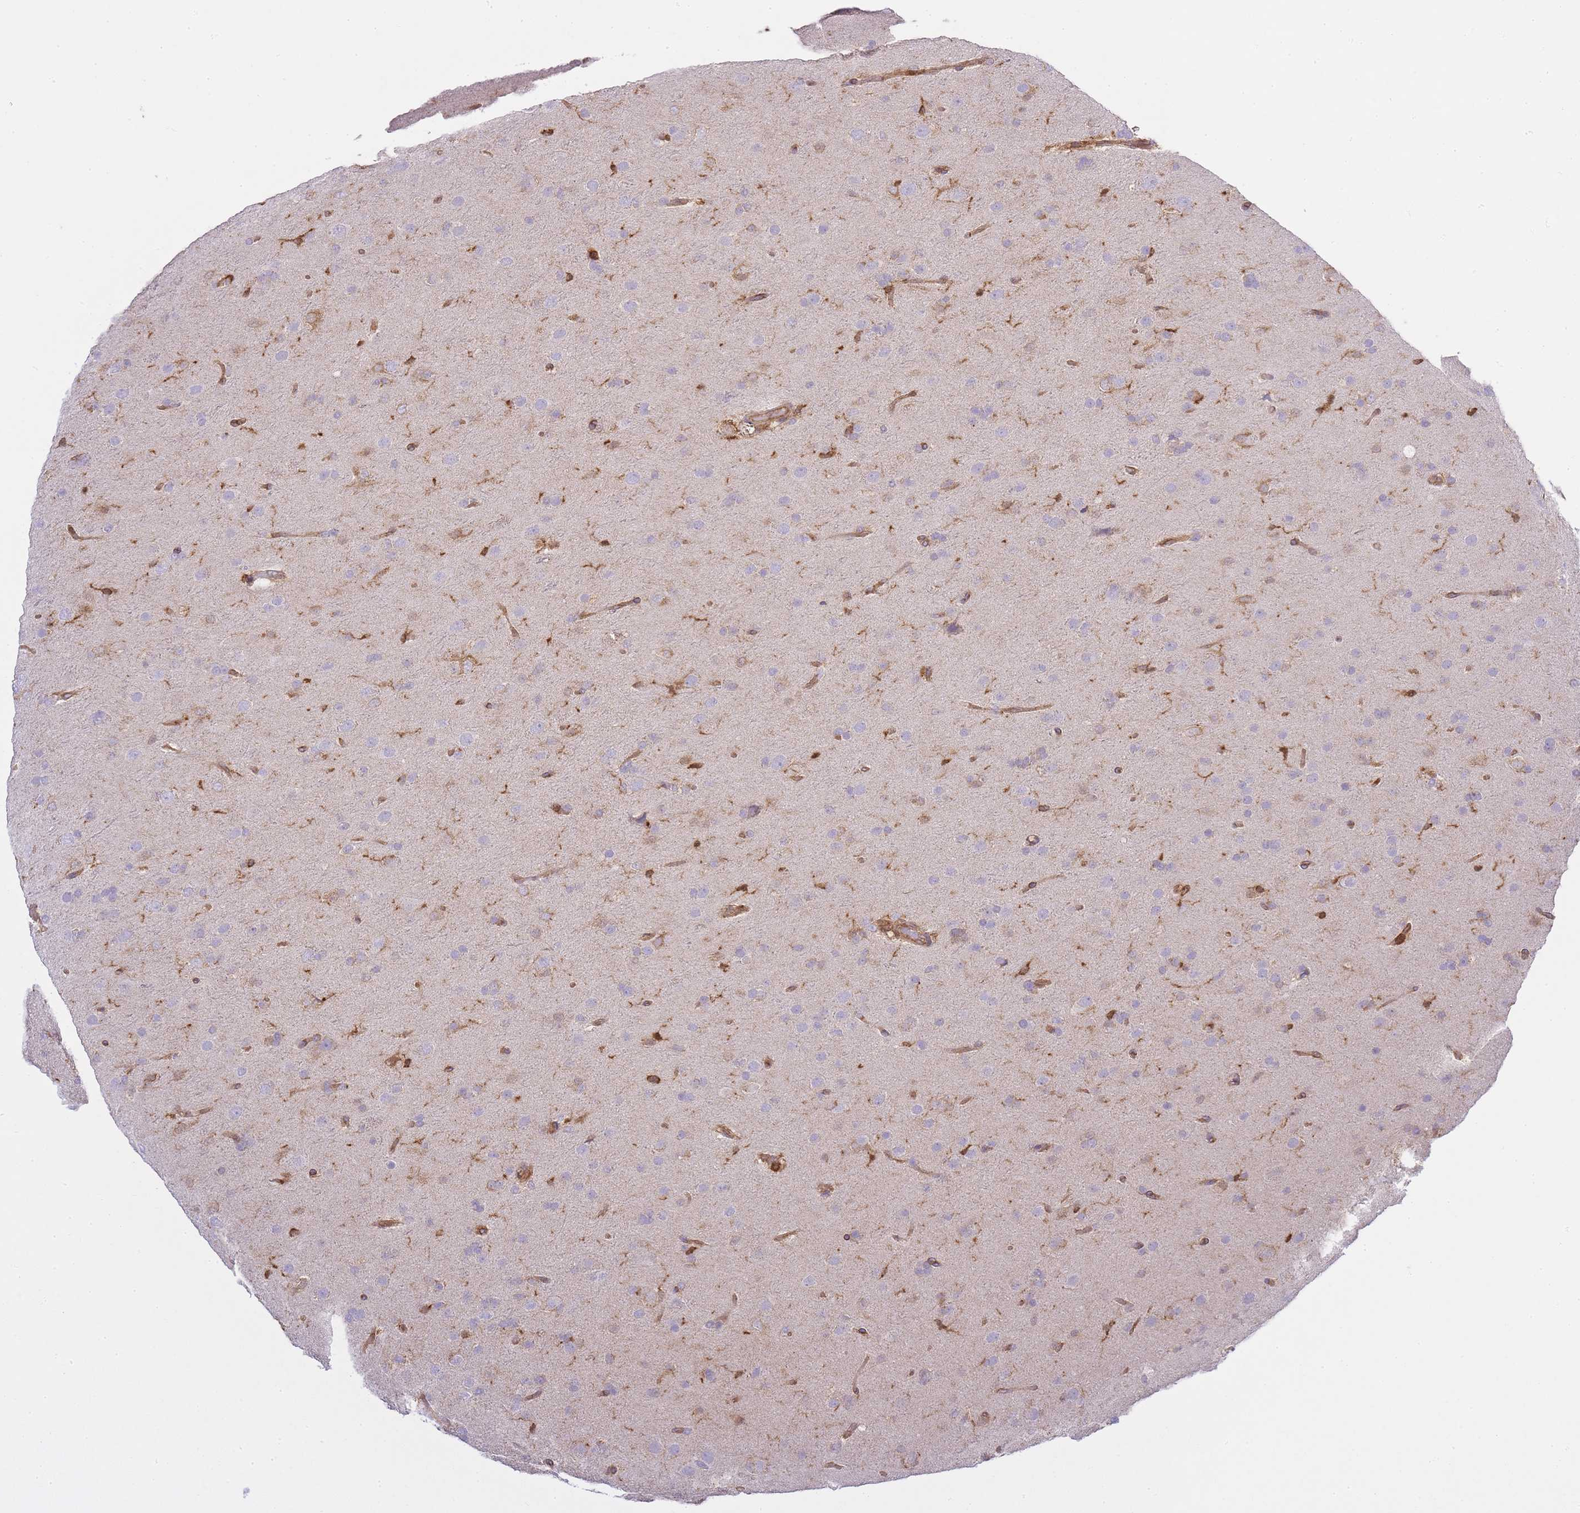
{"staining": {"intensity": "negative", "quantity": "none", "location": "none"}, "tissue": "glioma", "cell_type": "Tumor cells", "image_type": "cancer", "snomed": [{"axis": "morphology", "description": "Glioma, malignant, Low grade"}, {"axis": "topography", "description": "Brain"}], "caption": "This is an IHC micrograph of malignant glioma (low-grade). There is no staining in tumor cells.", "gene": "MSN", "patient": {"sex": "male", "age": 65}}